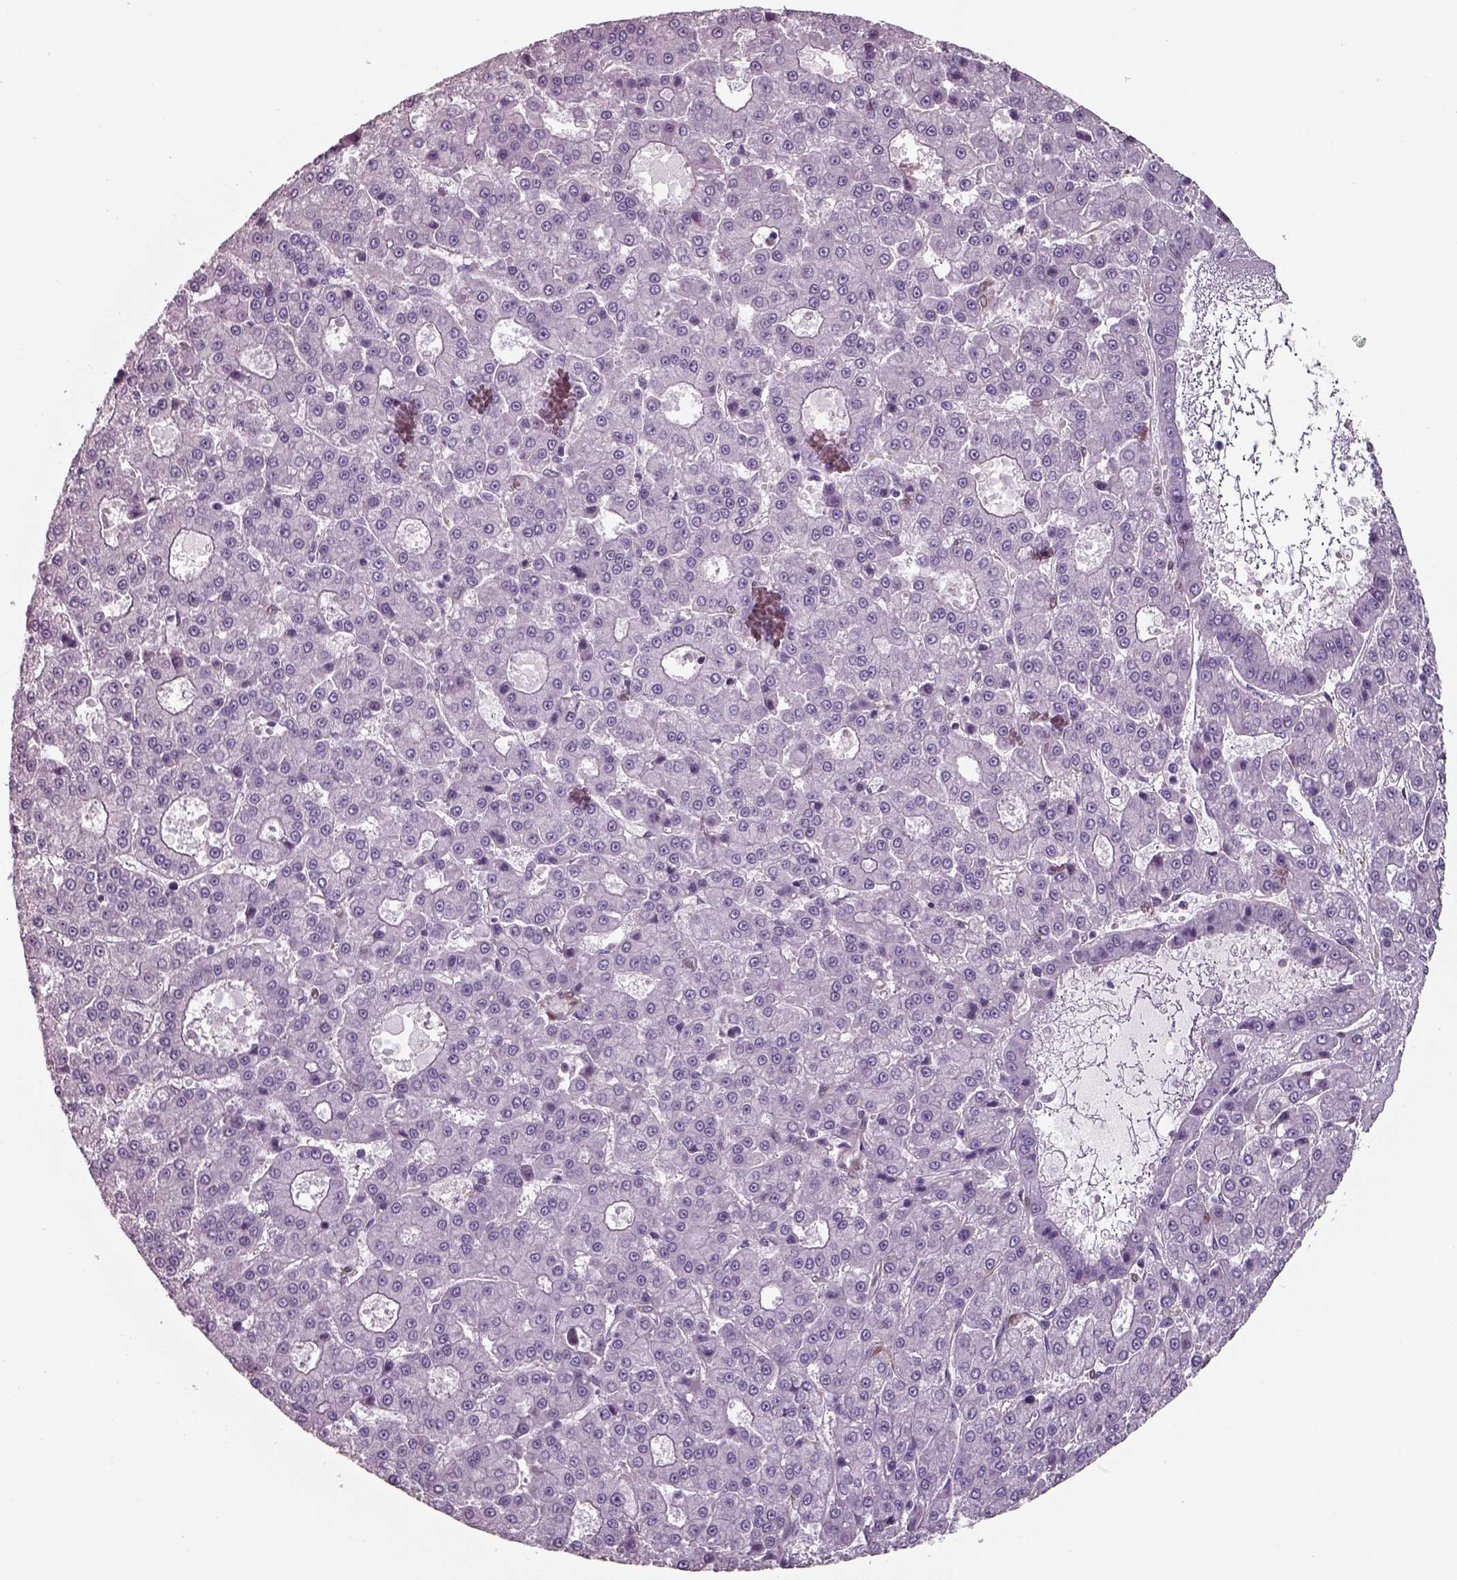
{"staining": {"intensity": "negative", "quantity": "none", "location": "none"}, "tissue": "liver cancer", "cell_type": "Tumor cells", "image_type": "cancer", "snomed": [{"axis": "morphology", "description": "Carcinoma, Hepatocellular, NOS"}, {"axis": "topography", "description": "Liver"}], "caption": "There is no significant positivity in tumor cells of liver hepatocellular carcinoma. The staining was performed using DAB (3,3'-diaminobenzidine) to visualize the protein expression in brown, while the nuclei were stained in blue with hematoxylin (Magnification: 20x).", "gene": "ISYNA1", "patient": {"sex": "male", "age": 70}}